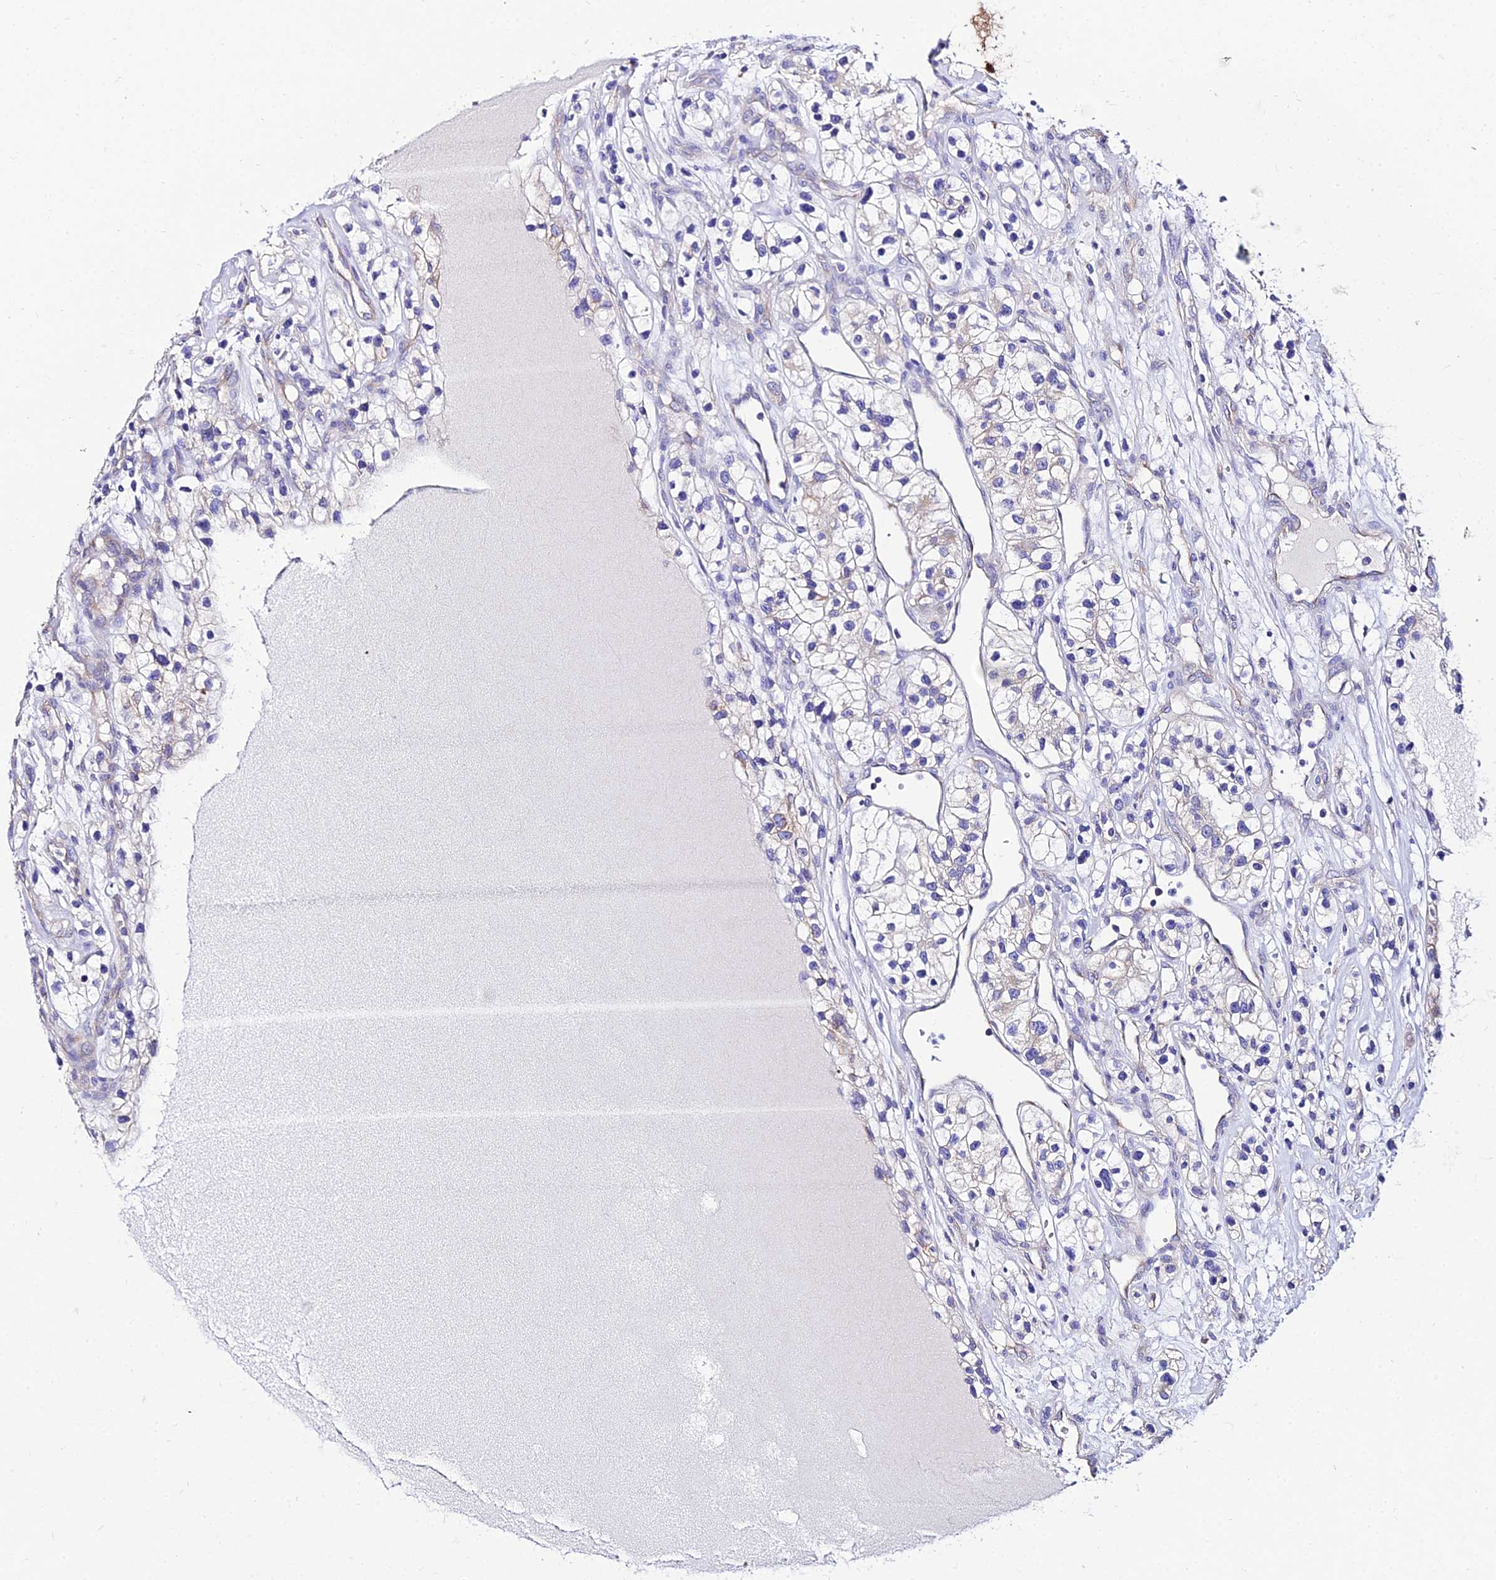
{"staining": {"intensity": "negative", "quantity": "none", "location": "none"}, "tissue": "renal cancer", "cell_type": "Tumor cells", "image_type": "cancer", "snomed": [{"axis": "morphology", "description": "Adenocarcinoma, NOS"}, {"axis": "topography", "description": "Kidney"}], "caption": "DAB immunohistochemical staining of renal cancer demonstrates no significant staining in tumor cells.", "gene": "TUBA3D", "patient": {"sex": "female", "age": 57}}